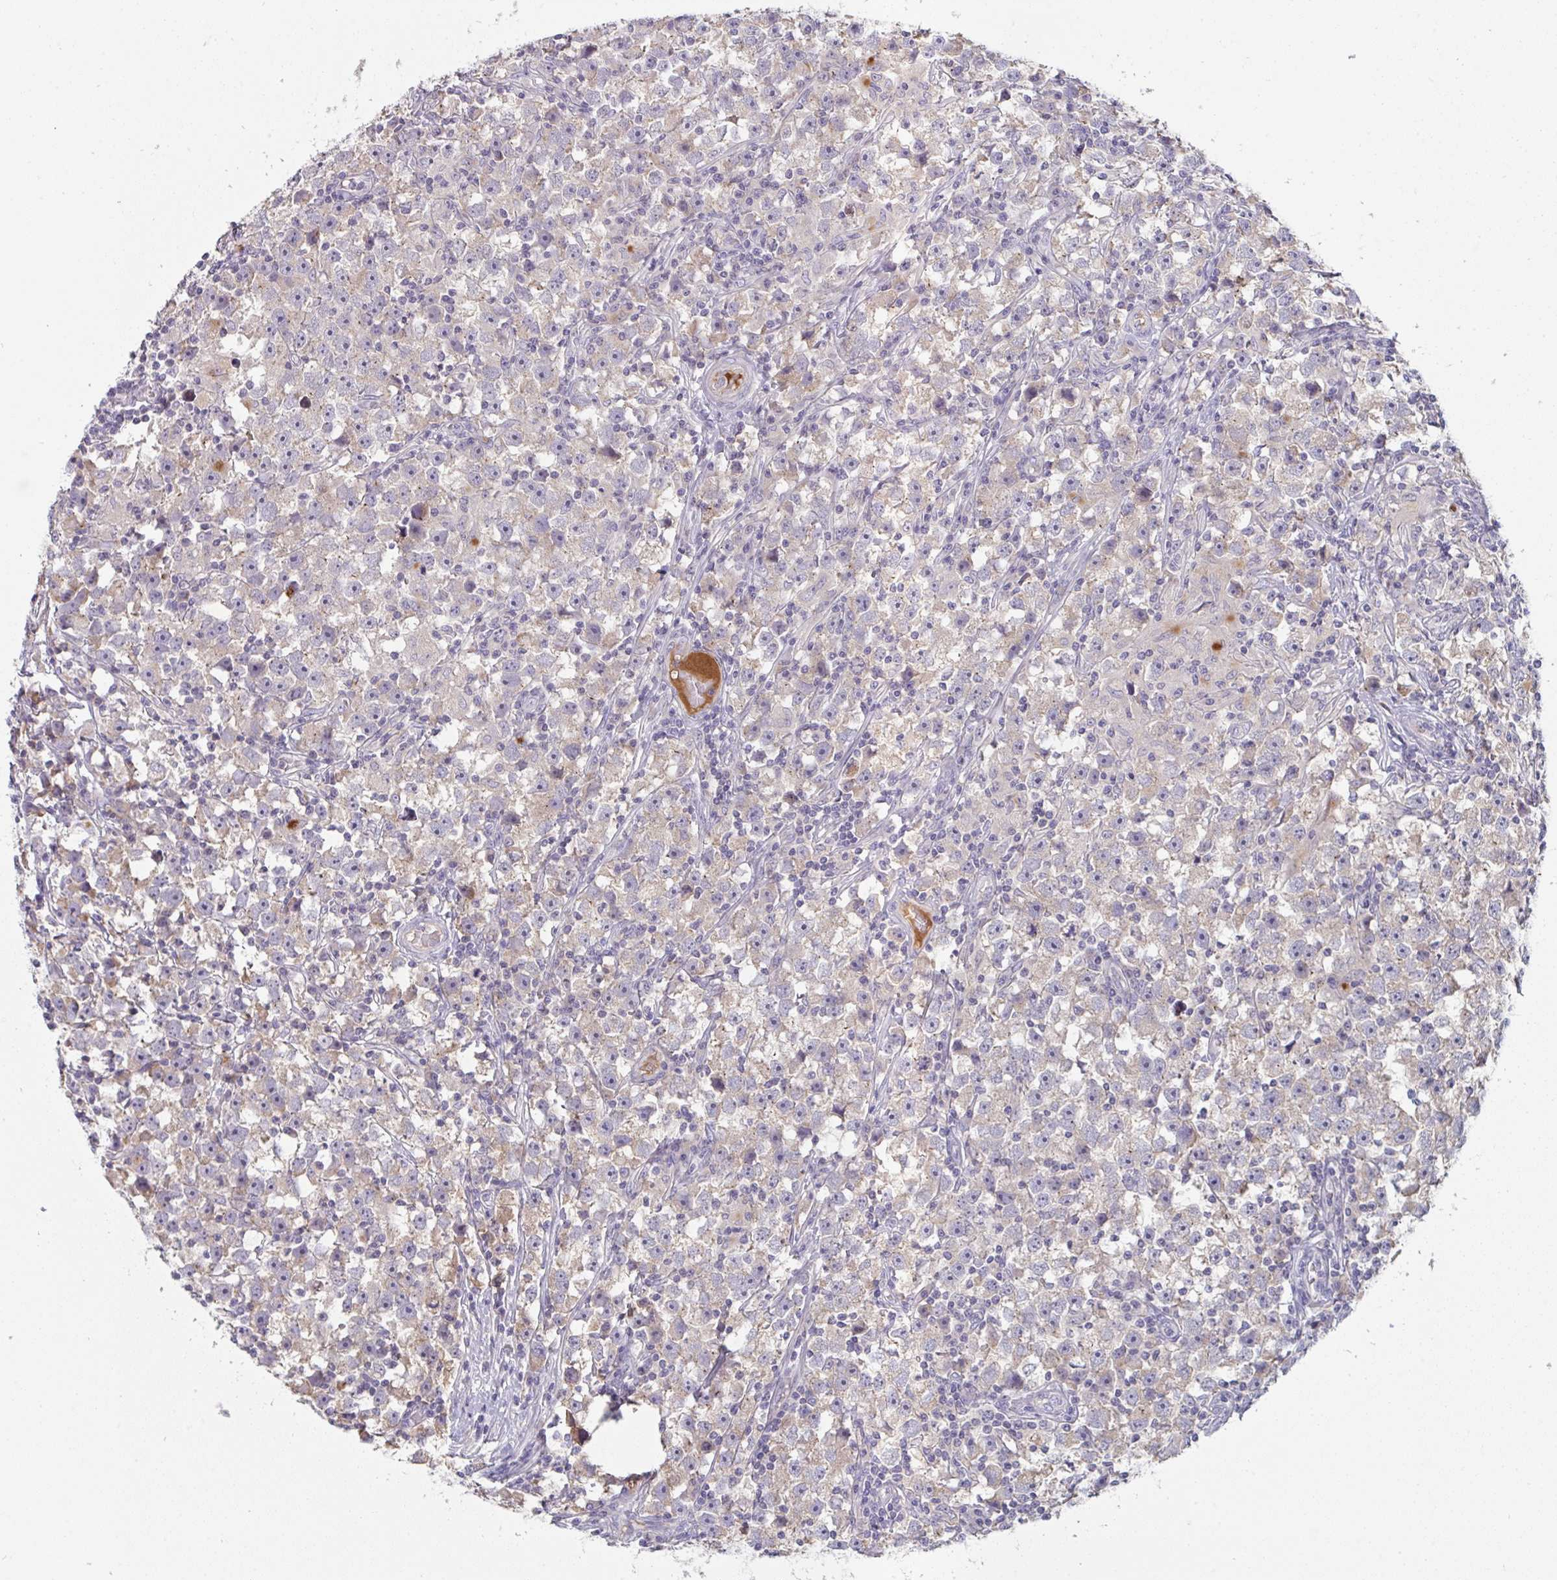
{"staining": {"intensity": "negative", "quantity": "none", "location": "none"}, "tissue": "testis cancer", "cell_type": "Tumor cells", "image_type": "cancer", "snomed": [{"axis": "morphology", "description": "Seminoma, NOS"}, {"axis": "topography", "description": "Testis"}], "caption": "Immunohistochemistry of human seminoma (testis) displays no positivity in tumor cells.", "gene": "HGFAC", "patient": {"sex": "male", "age": 33}}